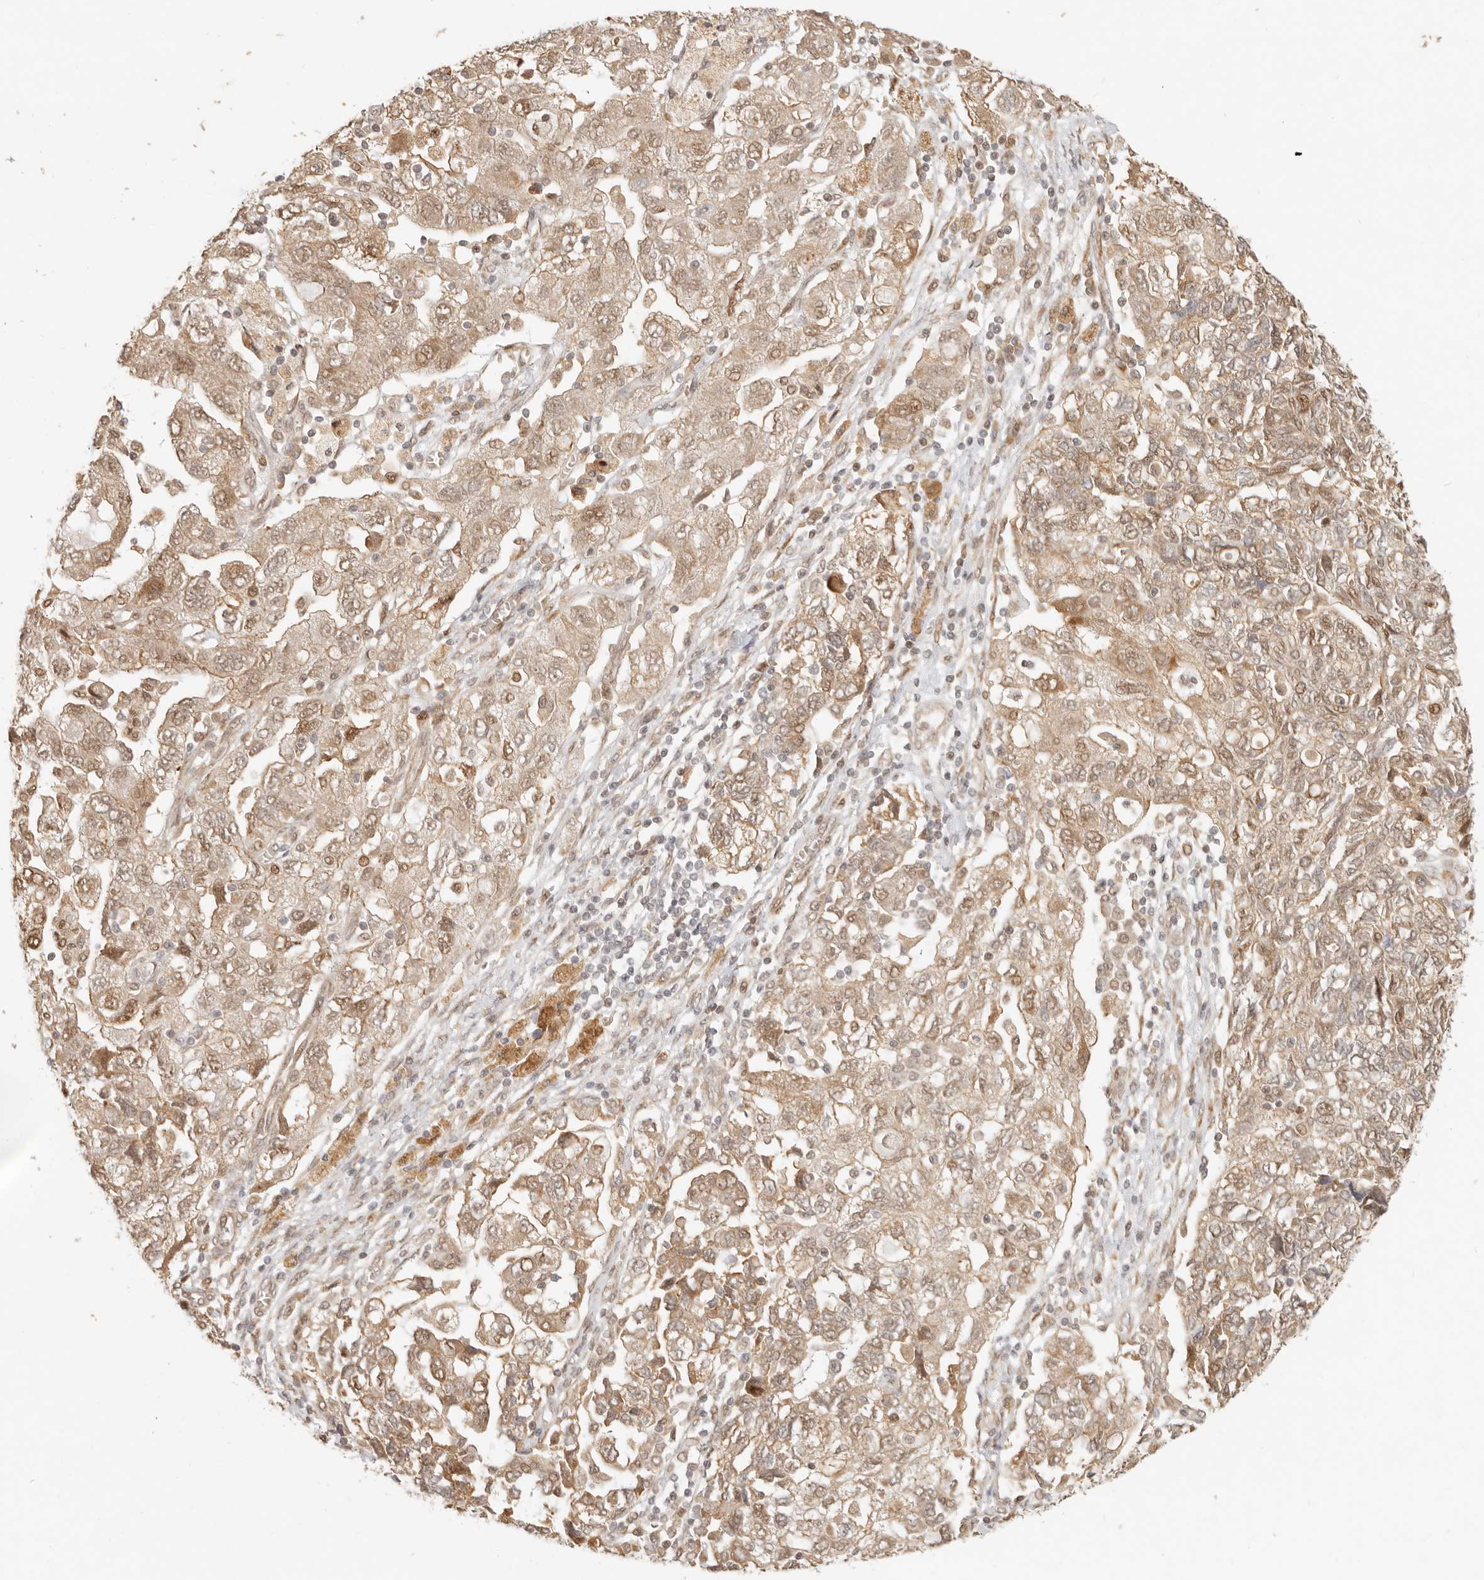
{"staining": {"intensity": "moderate", "quantity": ">75%", "location": "cytoplasmic/membranous,nuclear"}, "tissue": "ovarian cancer", "cell_type": "Tumor cells", "image_type": "cancer", "snomed": [{"axis": "morphology", "description": "Carcinoma, NOS"}, {"axis": "morphology", "description": "Cystadenocarcinoma, serous, NOS"}, {"axis": "topography", "description": "Ovary"}], "caption": "Immunohistochemistry (IHC) (DAB) staining of serous cystadenocarcinoma (ovarian) shows moderate cytoplasmic/membranous and nuclear protein staining in about >75% of tumor cells.", "gene": "TUFT1", "patient": {"sex": "female", "age": 69}}